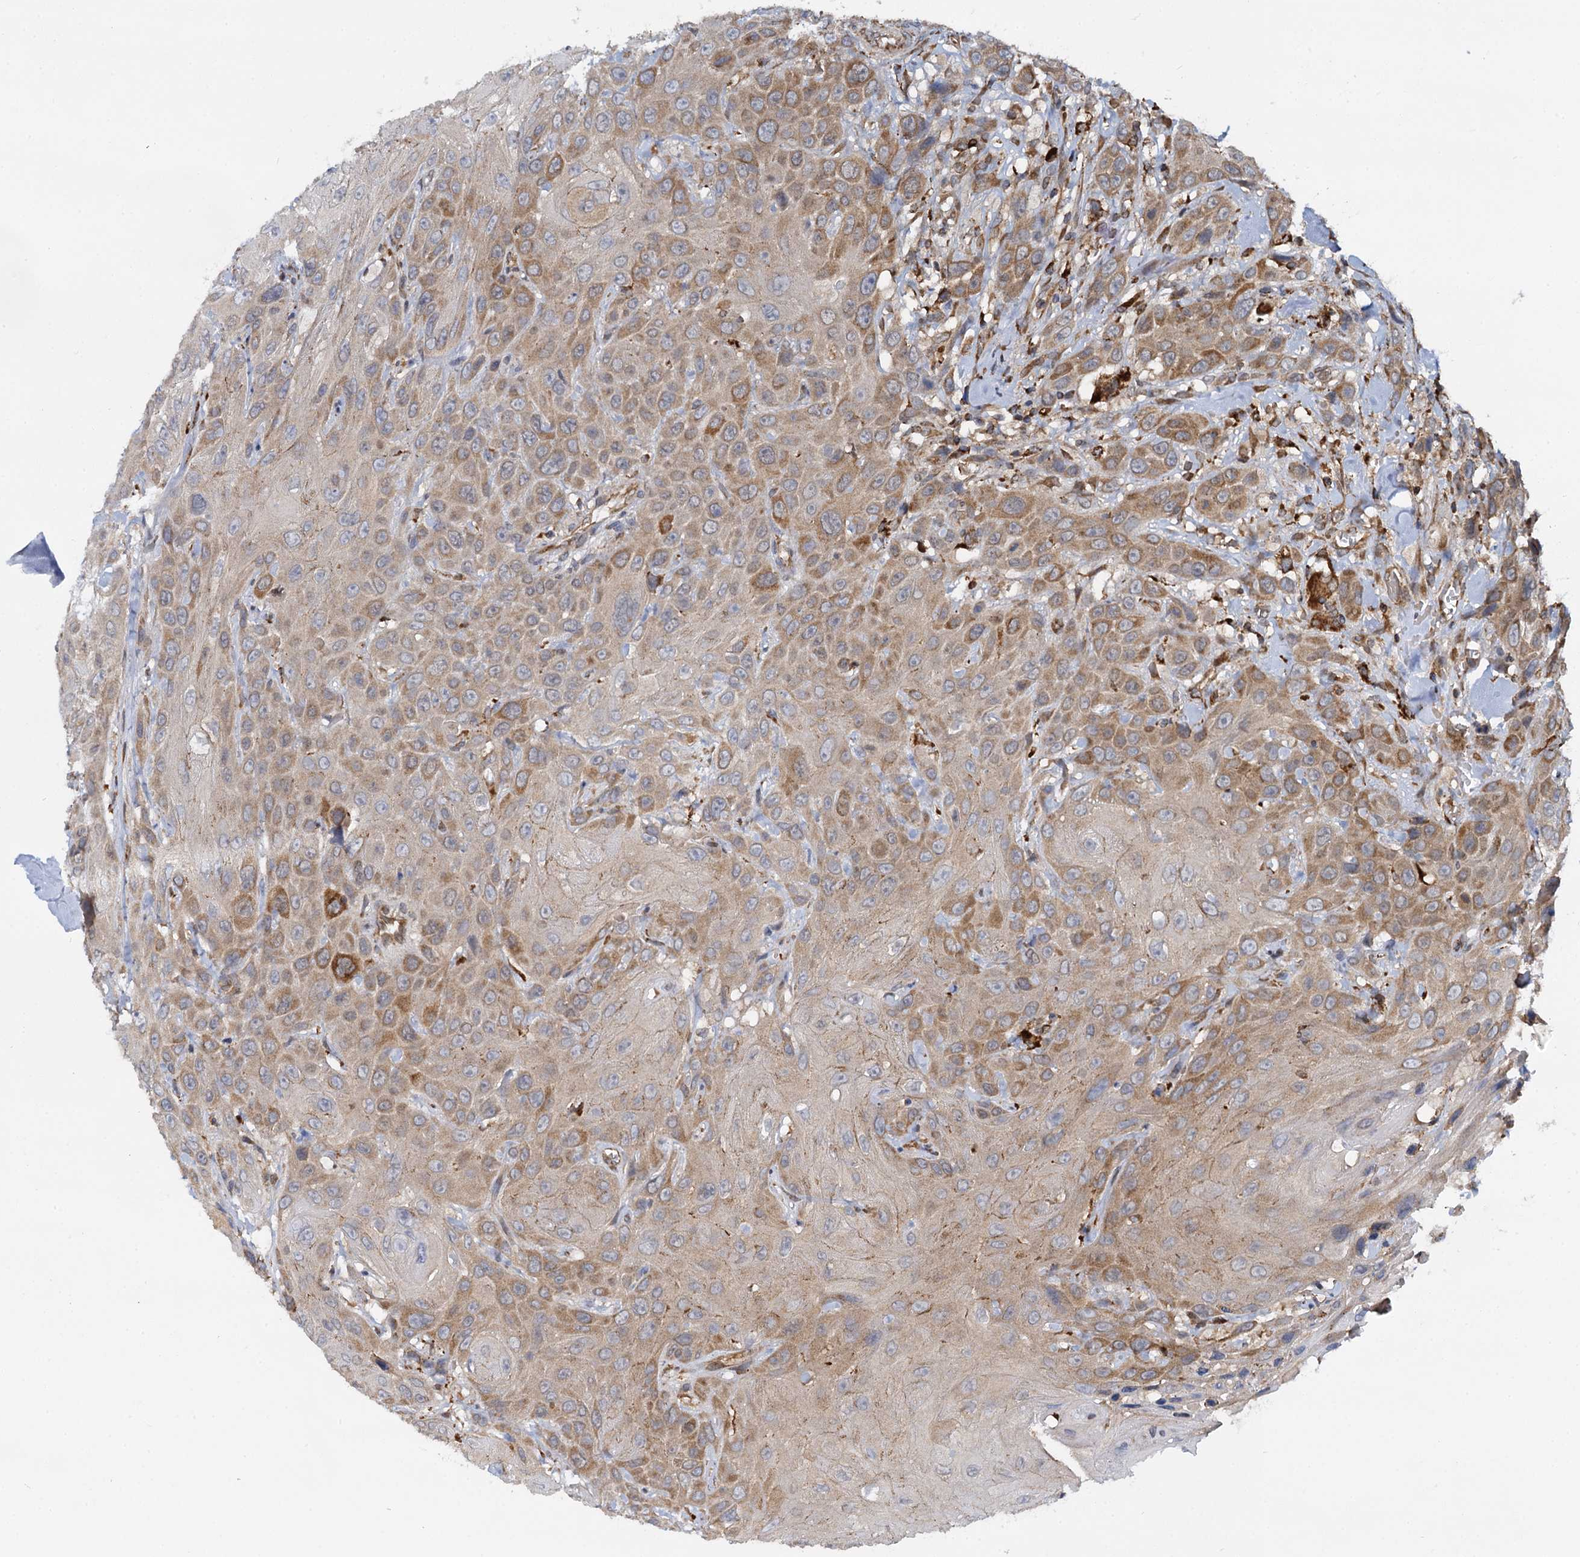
{"staining": {"intensity": "moderate", "quantity": "25%-75%", "location": "cytoplasmic/membranous"}, "tissue": "head and neck cancer", "cell_type": "Tumor cells", "image_type": "cancer", "snomed": [{"axis": "morphology", "description": "Squamous cell carcinoma, NOS"}, {"axis": "topography", "description": "Head-Neck"}], "caption": "Protein expression analysis of head and neck cancer (squamous cell carcinoma) reveals moderate cytoplasmic/membranous positivity in approximately 25%-75% of tumor cells.", "gene": "UFM1", "patient": {"sex": "male", "age": 81}}